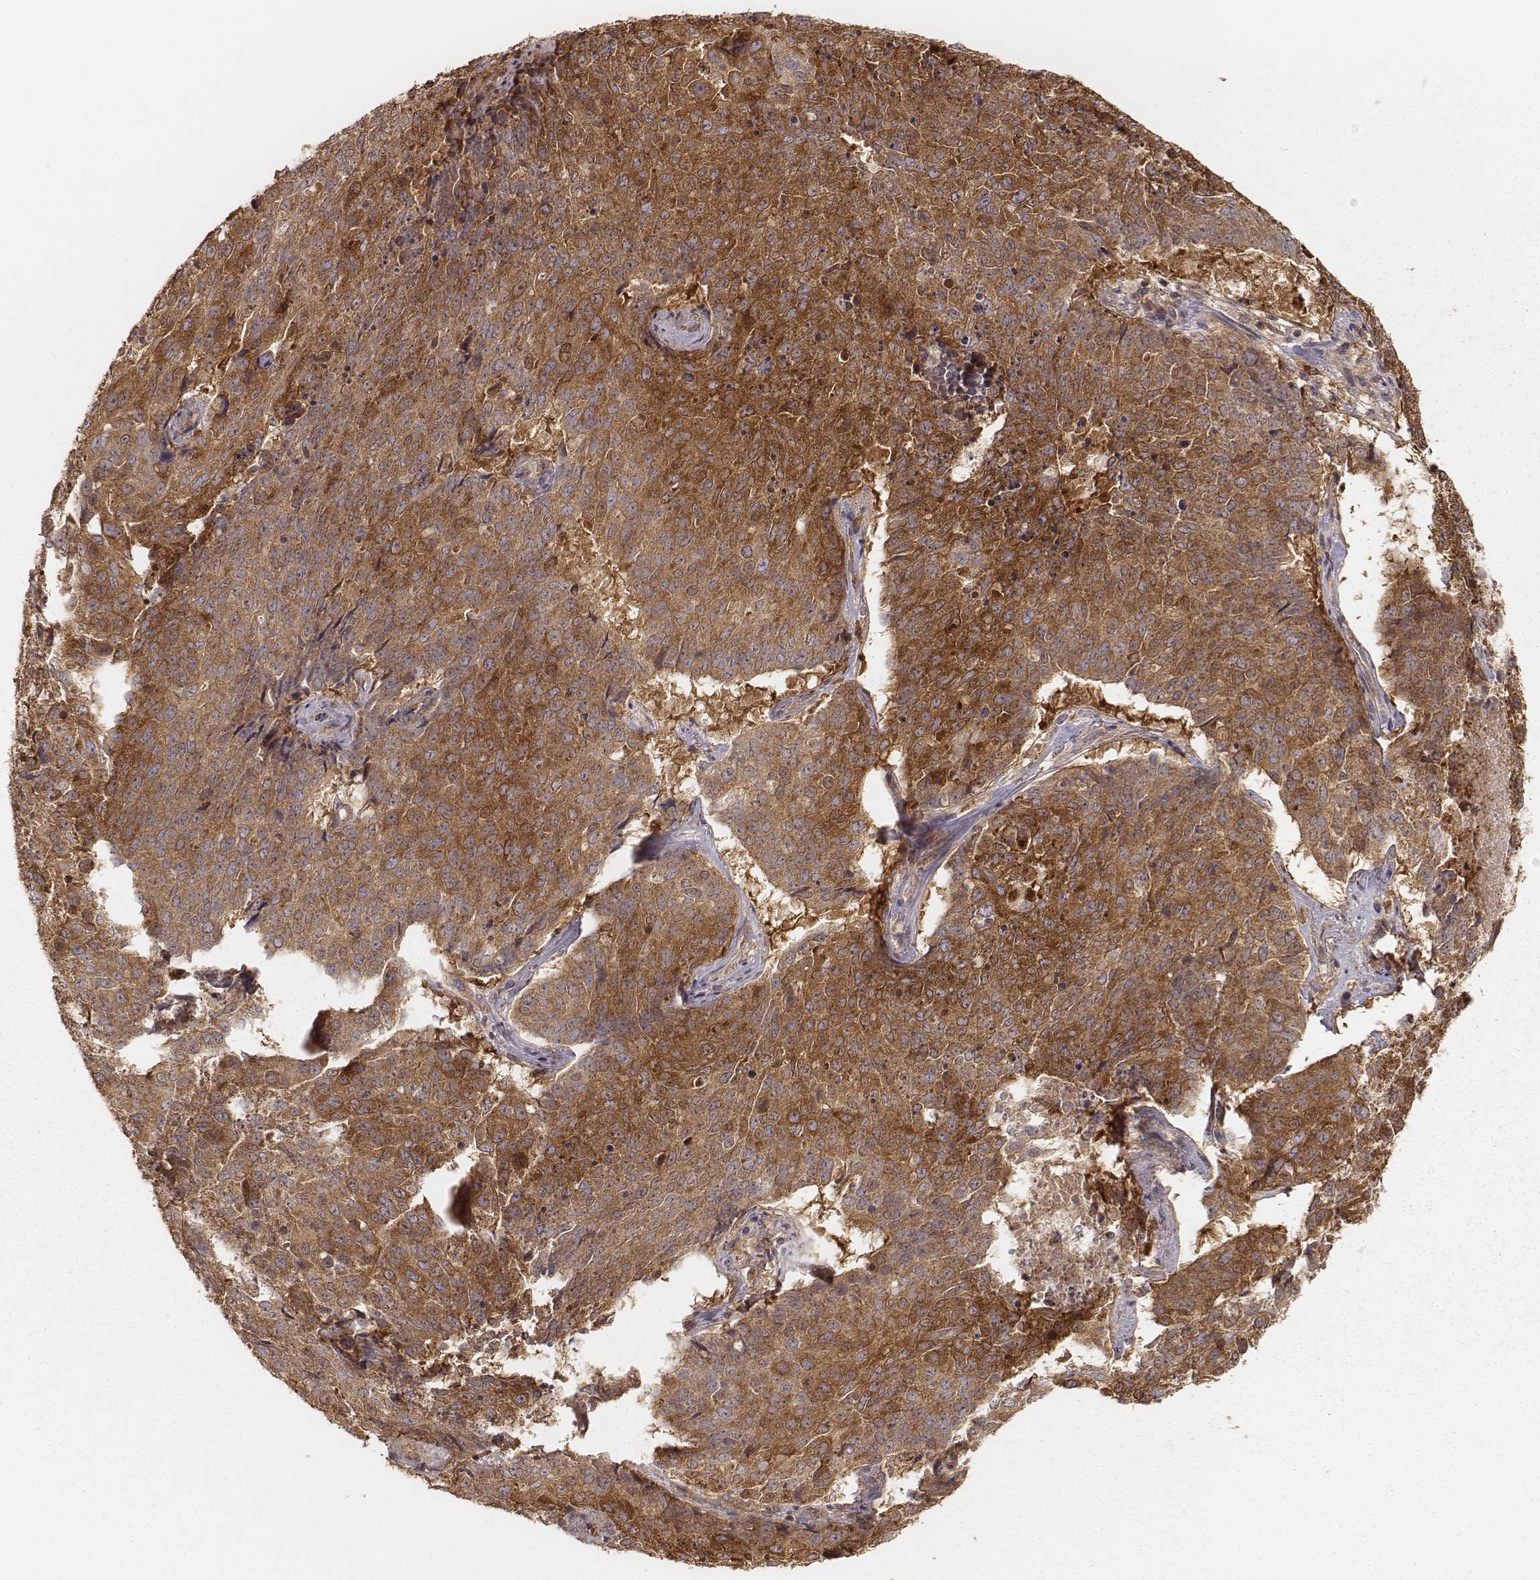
{"staining": {"intensity": "moderate", "quantity": ">75%", "location": "cytoplasmic/membranous"}, "tissue": "lung cancer", "cell_type": "Tumor cells", "image_type": "cancer", "snomed": [{"axis": "morphology", "description": "Normal tissue, NOS"}, {"axis": "morphology", "description": "Squamous cell carcinoma, NOS"}, {"axis": "topography", "description": "Bronchus"}, {"axis": "topography", "description": "Lung"}], "caption": "A medium amount of moderate cytoplasmic/membranous positivity is present in about >75% of tumor cells in squamous cell carcinoma (lung) tissue.", "gene": "CARS1", "patient": {"sex": "male", "age": 64}}